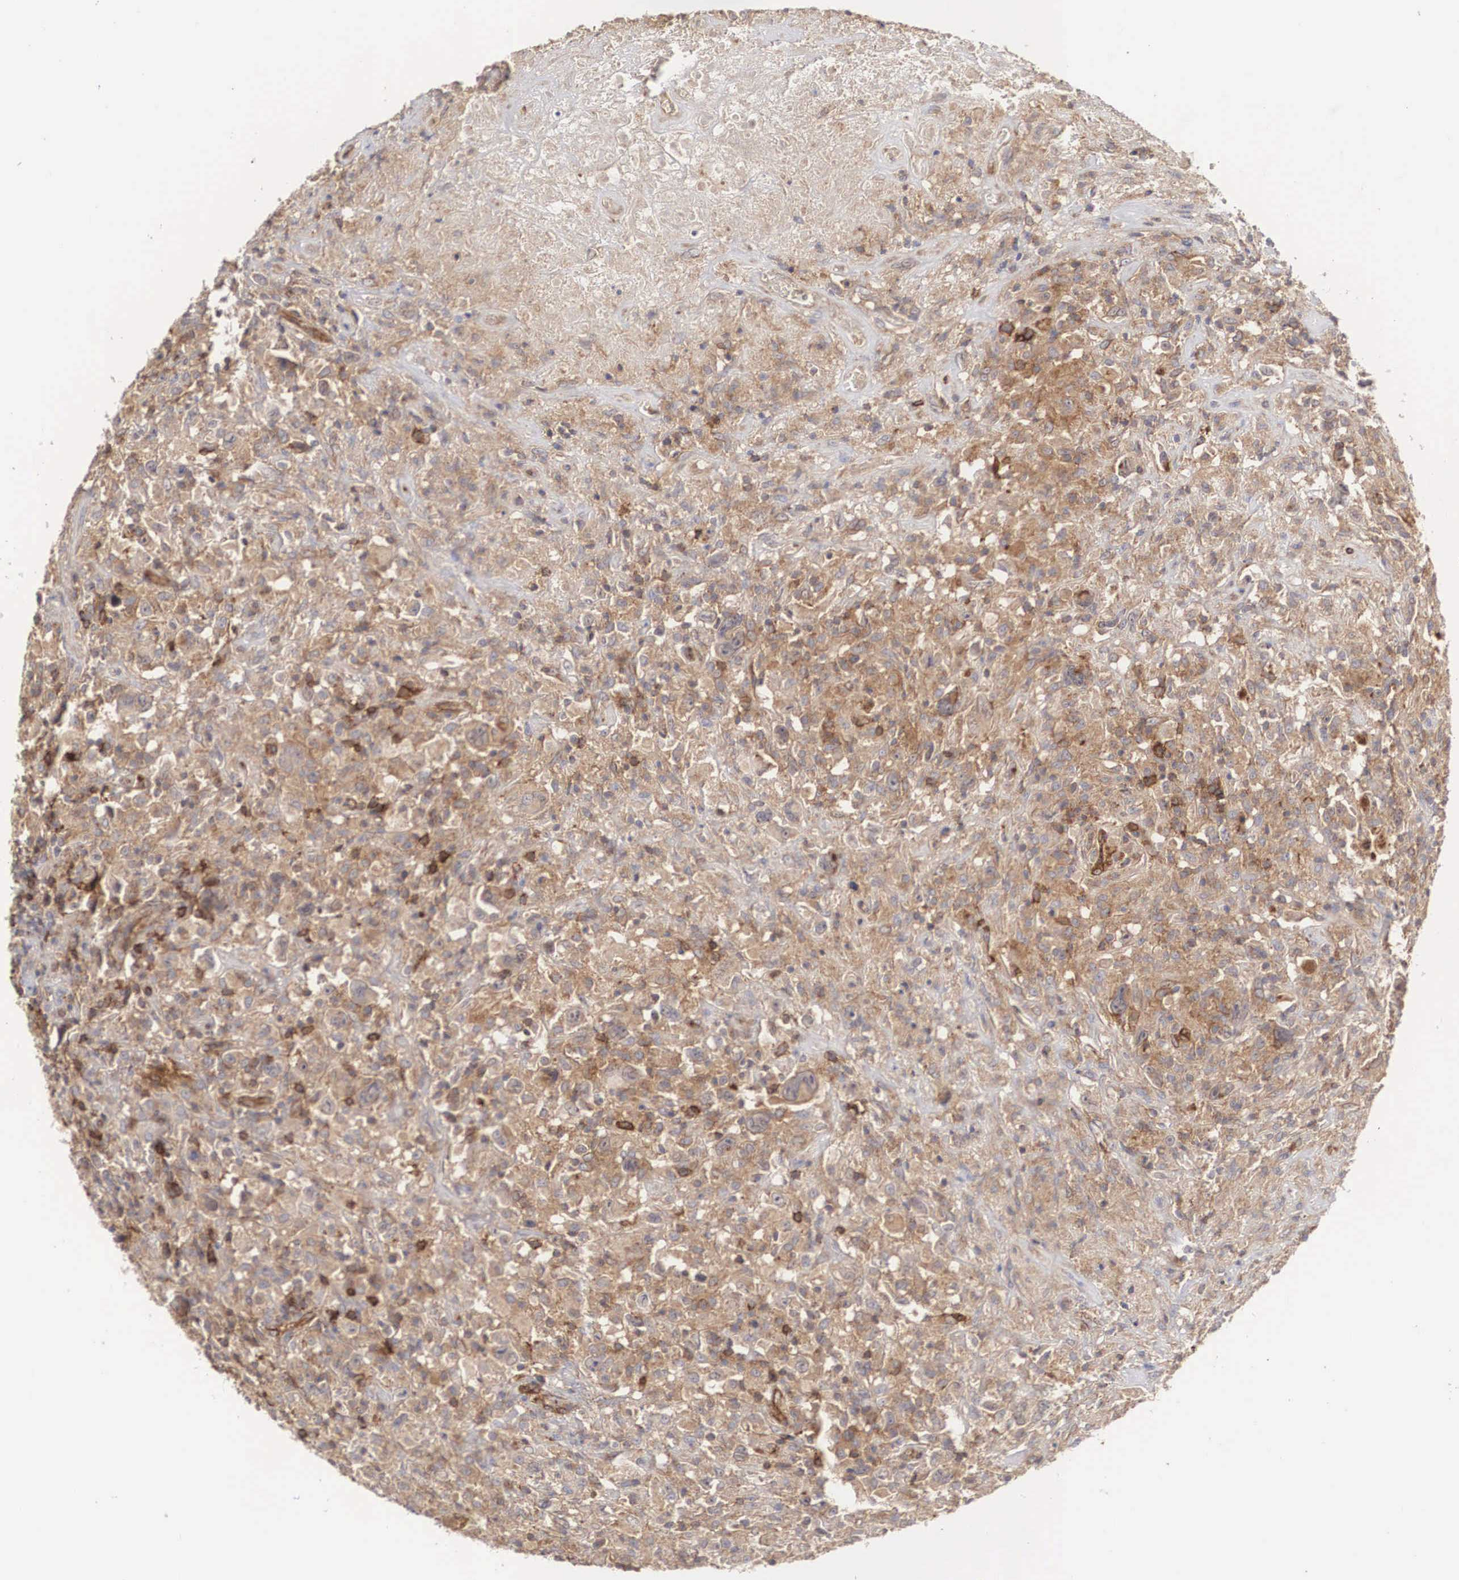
{"staining": {"intensity": "moderate", "quantity": ">75%", "location": "cytoplasmic/membranous"}, "tissue": "lymphoma", "cell_type": "Tumor cells", "image_type": "cancer", "snomed": [{"axis": "morphology", "description": "Hodgkin's disease, NOS"}, {"axis": "topography", "description": "Lymph node"}], "caption": "Immunohistochemical staining of Hodgkin's disease shows medium levels of moderate cytoplasmic/membranous positivity in about >75% of tumor cells.", "gene": "ARMCX4", "patient": {"sex": "male", "age": 46}}